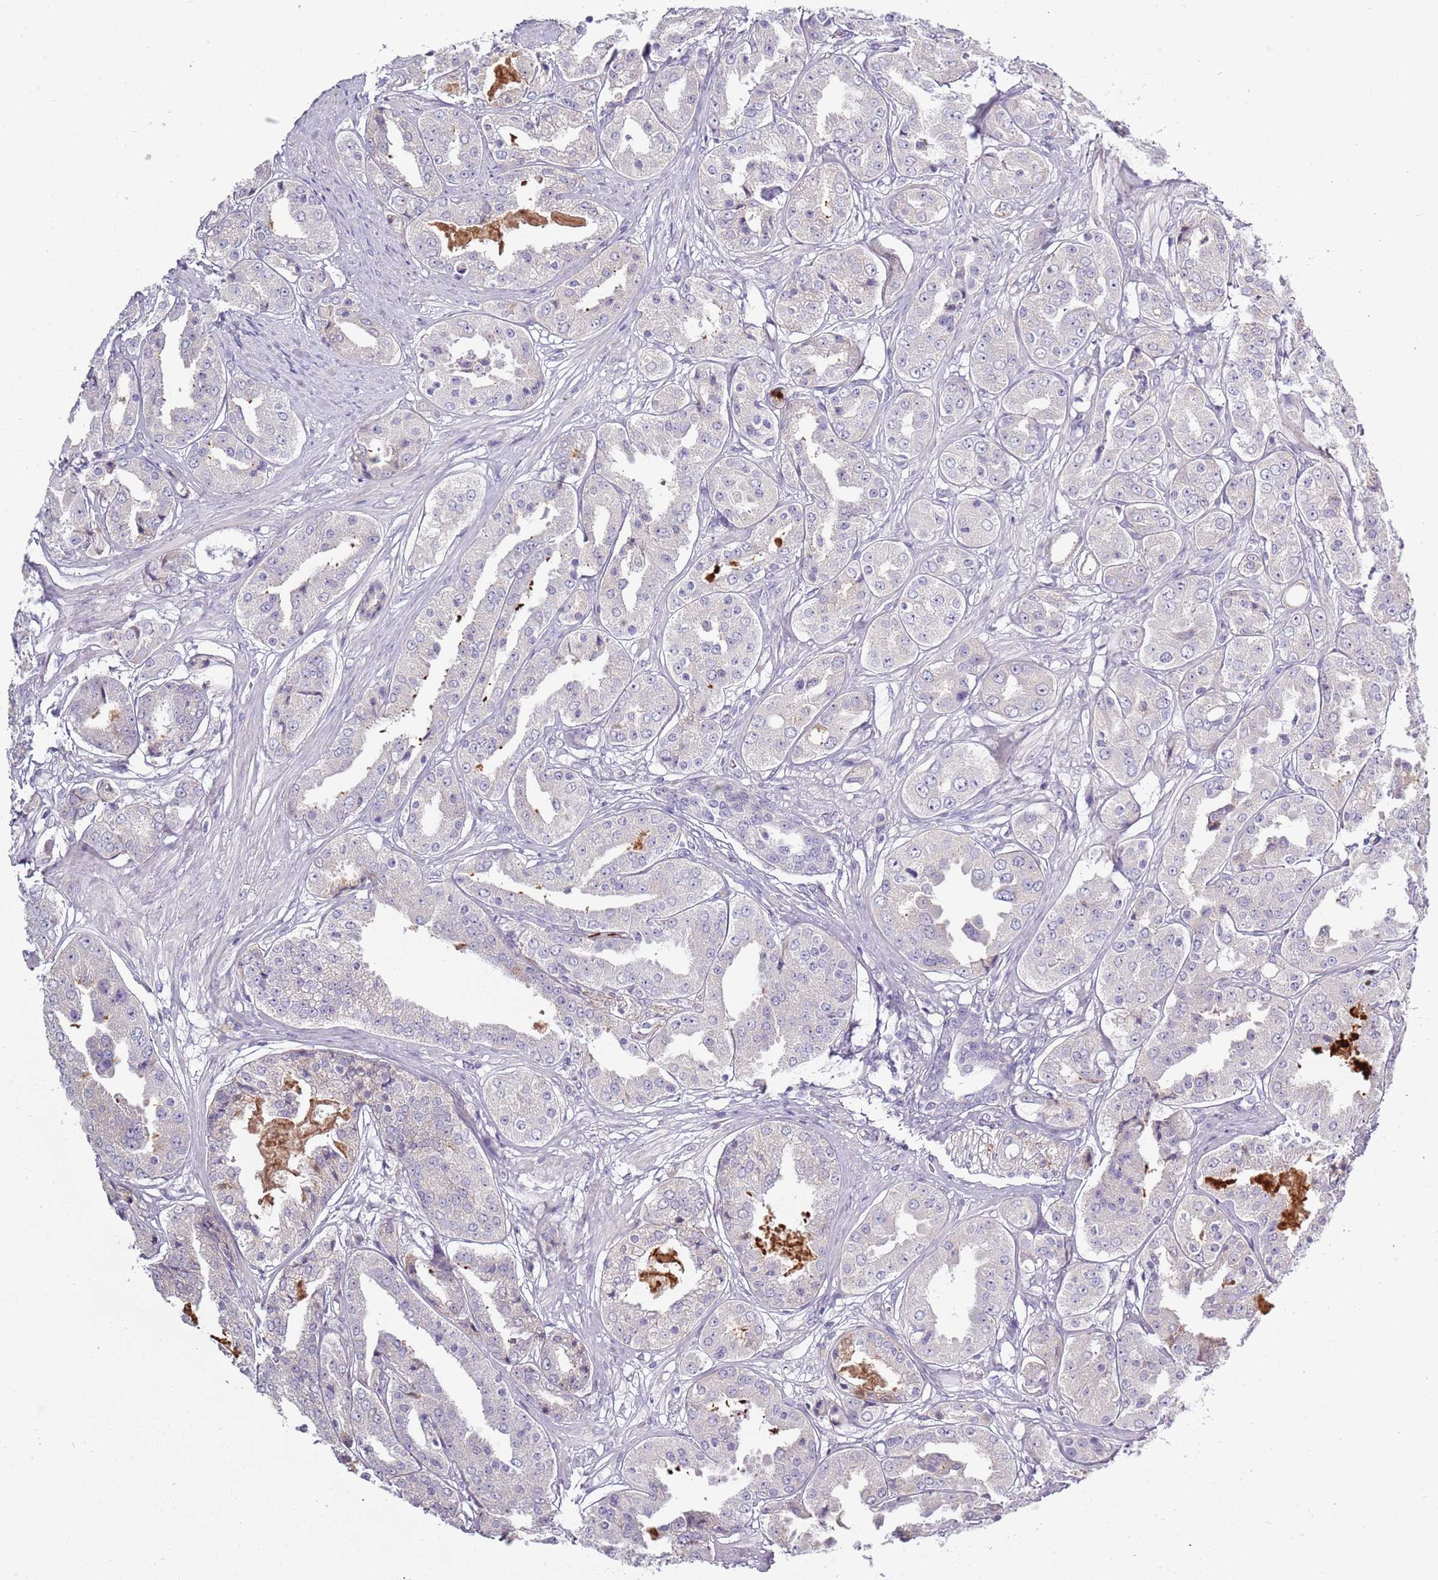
{"staining": {"intensity": "negative", "quantity": "none", "location": "none"}, "tissue": "prostate cancer", "cell_type": "Tumor cells", "image_type": "cancer", "snomed": [{"axis": "morphology", "description": "Adenocarcinoma, High grade"}, {"axis": "topography", "description": "Prostate"}], "caption": "High-grade adenocarcinoma (prostate) was stained to show a protein in brown. There is no significant positivity in tumor cells.", "gene": "TNFRSF6B", "patient": {"sex": "male", "age": 63}}